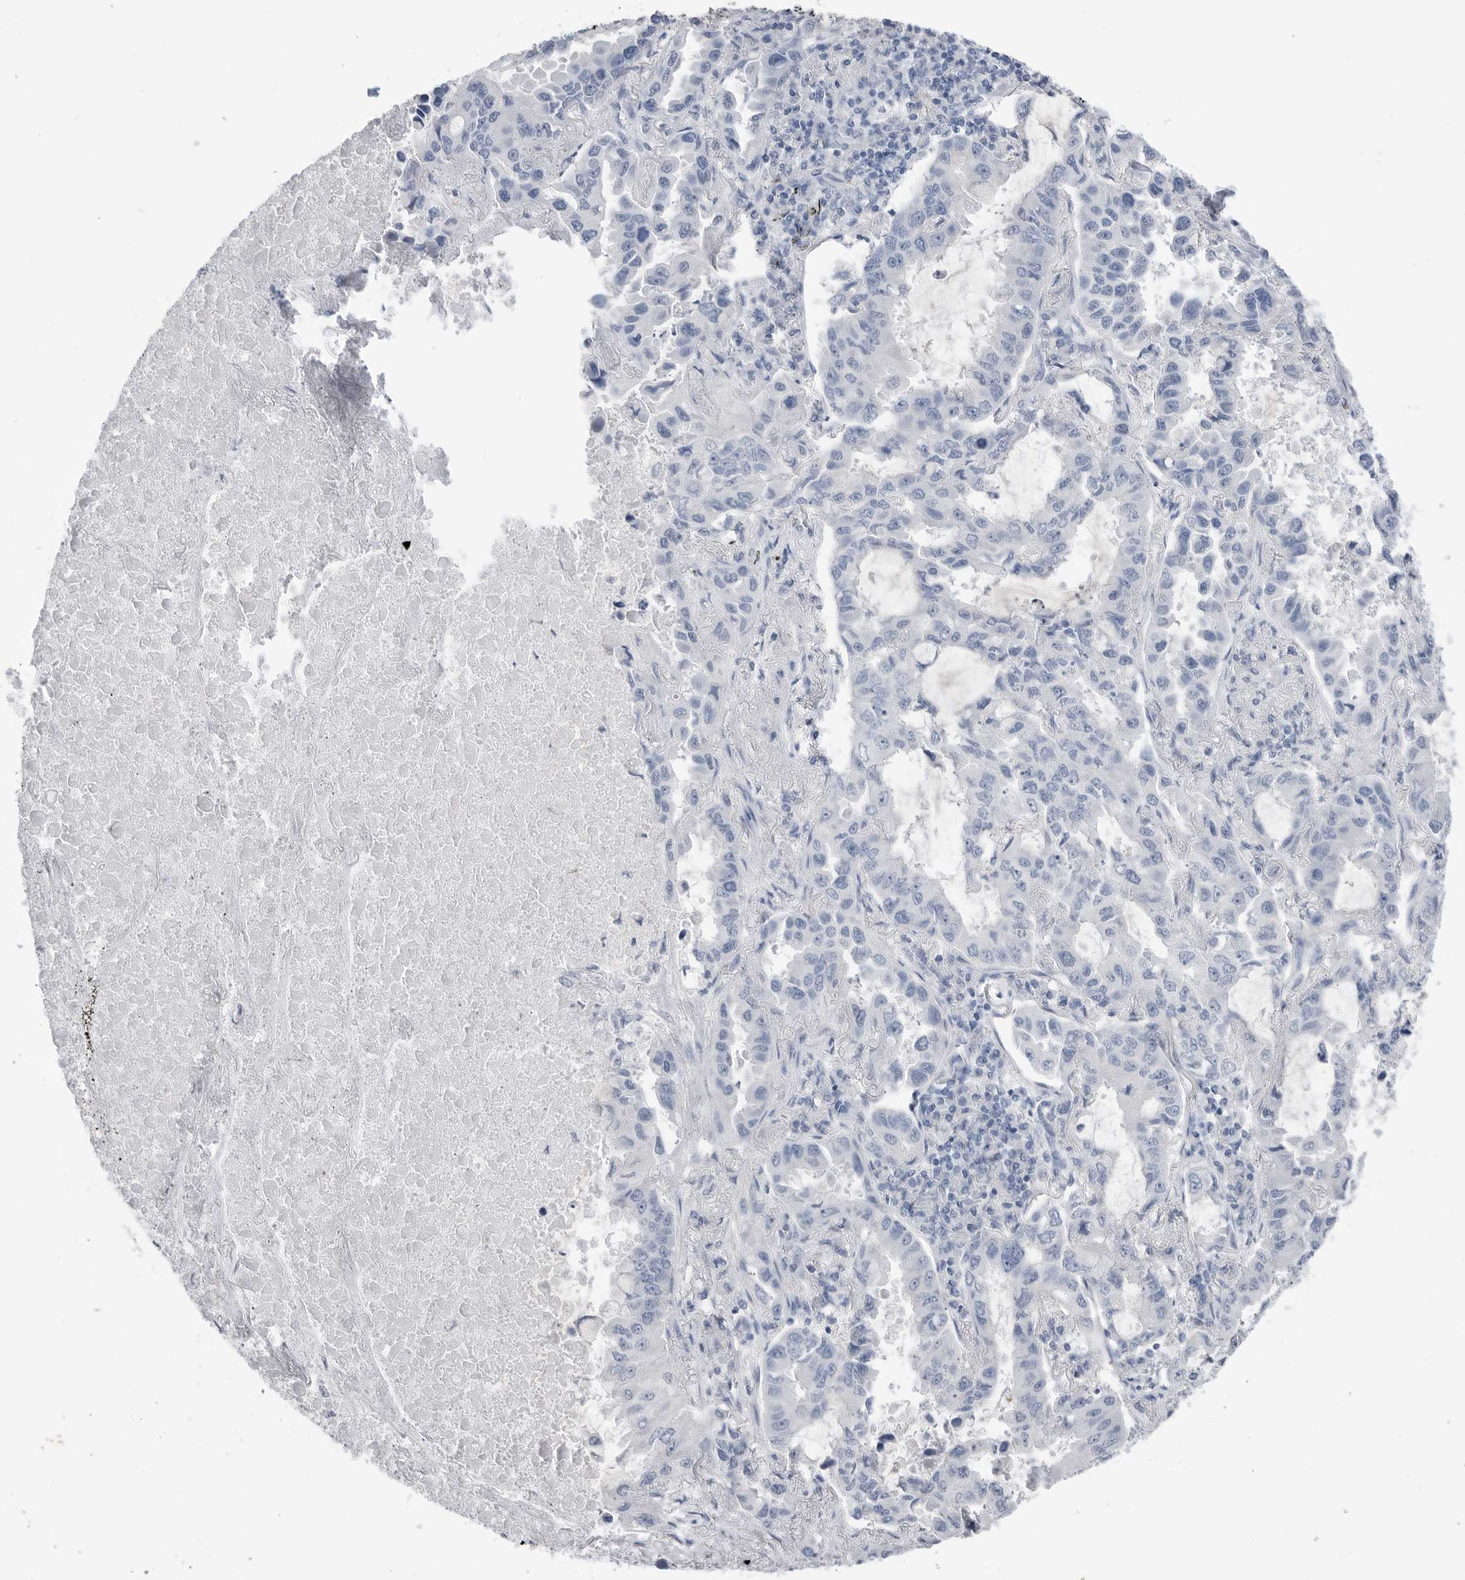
{"staining": {"intensity": "negative", "quantity": "none", "location": "none"}, "tissue": "lung cancer", "cell_type": "Tumor cells", "image_type": "cancer", "snomed": [{"axis": "morphology", "description": "Adenocarcinoma, NOS"}, {"axis": "topography", "description": "Lung"}], "caption": "This is an immunohistochemistry photomicrograph of human lung cancer (adenocarcinoma). There is no positivity in tumor cells.", "gene": "ABHD12", "patient": {"sex": "male", "age": 64}}